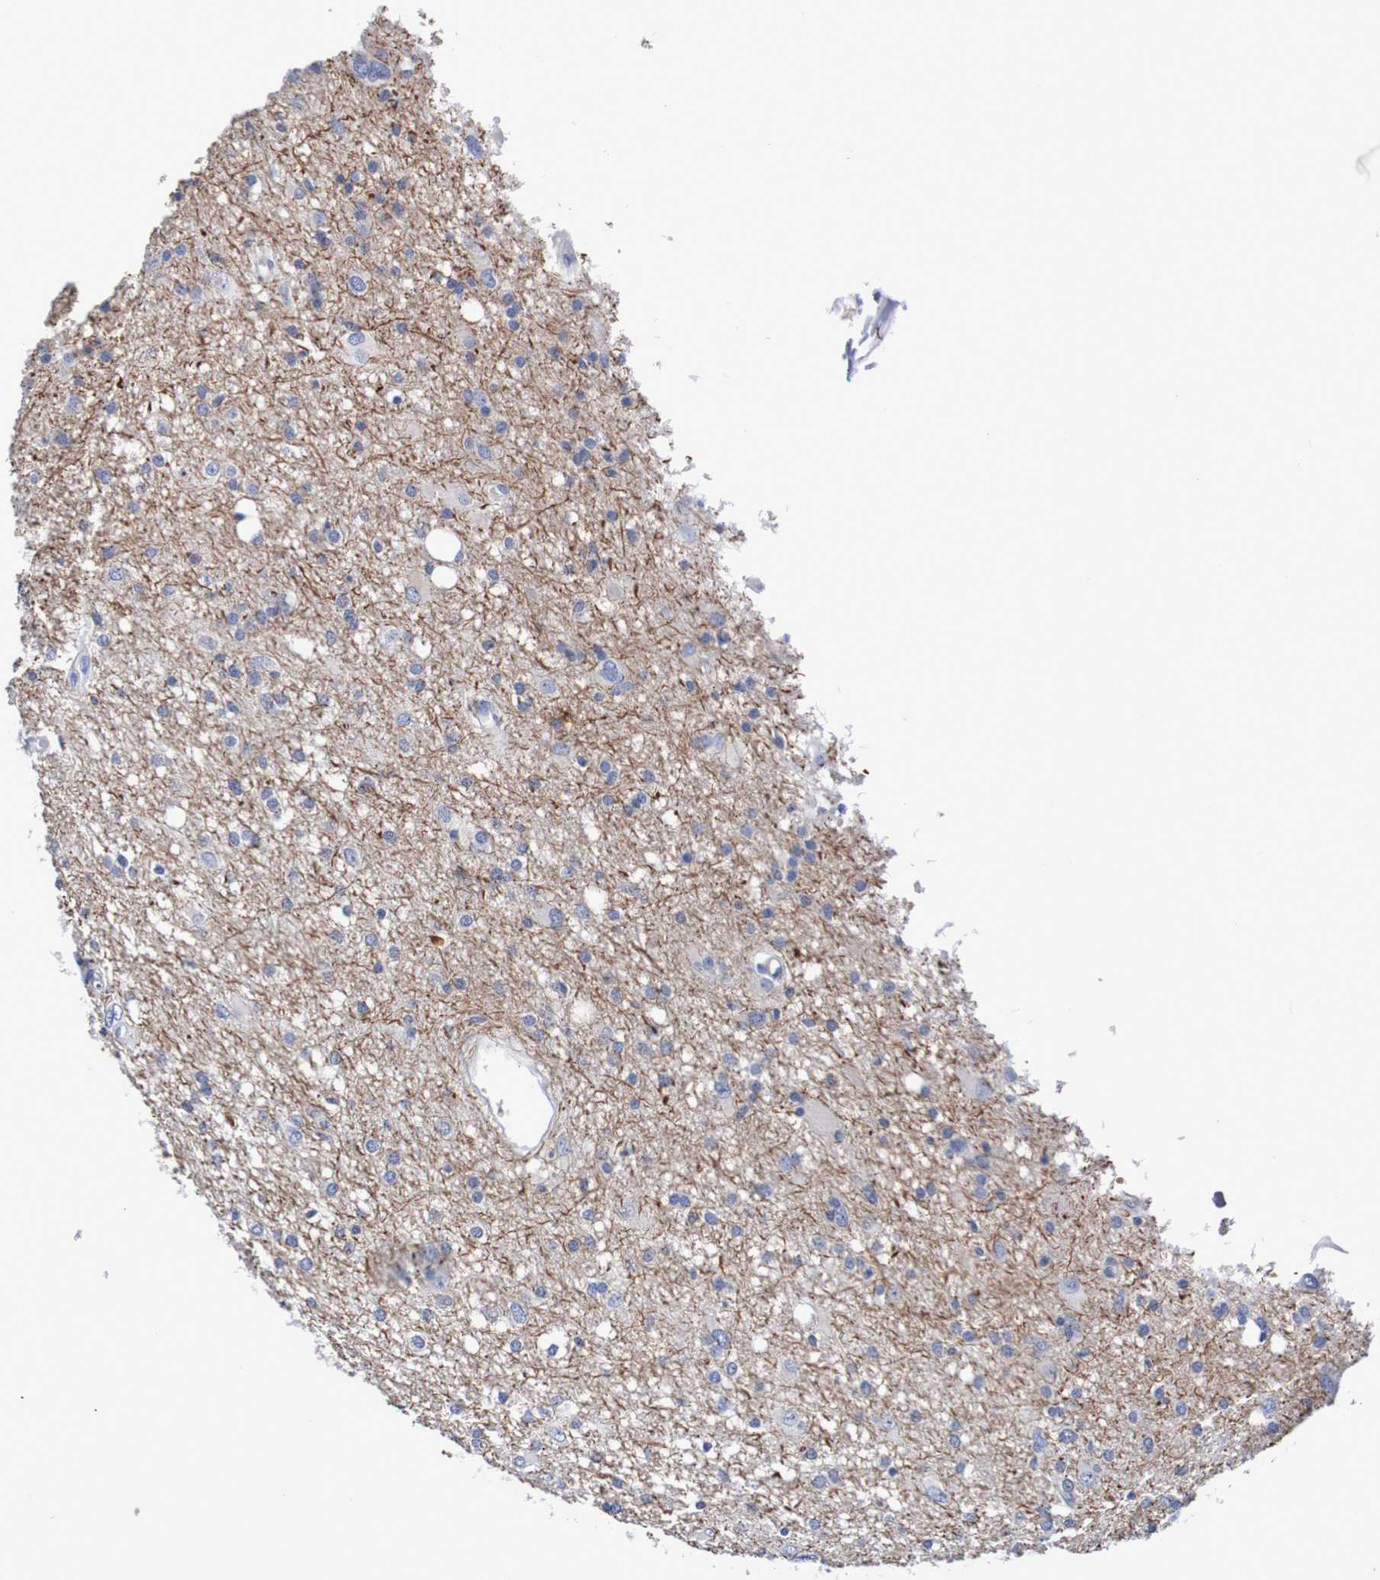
{"staining": {"intensity": "negative", "quantity": "none", "location": "none"}, "tissue": "glioma", "cell_type": "Tumor cells", "image_type": "cancer", "snomed": [{"axis": "morphology", "description": "Glioma, malignant, High grade"}, {"axis": "topography", "description": "Brain"}], "caption": "Immunohistochemistry image of neoplastic tissue: human malignant glioma (high-grade) stained with DAB (3,3'-diaminobenzidine) displays no significant protein positivity in tumor cells. (DAB IHC visualized using brightfield microscopy, high magnification).", "gene": "SEZ6", "patient": {"sex": "female", "age": 59}}